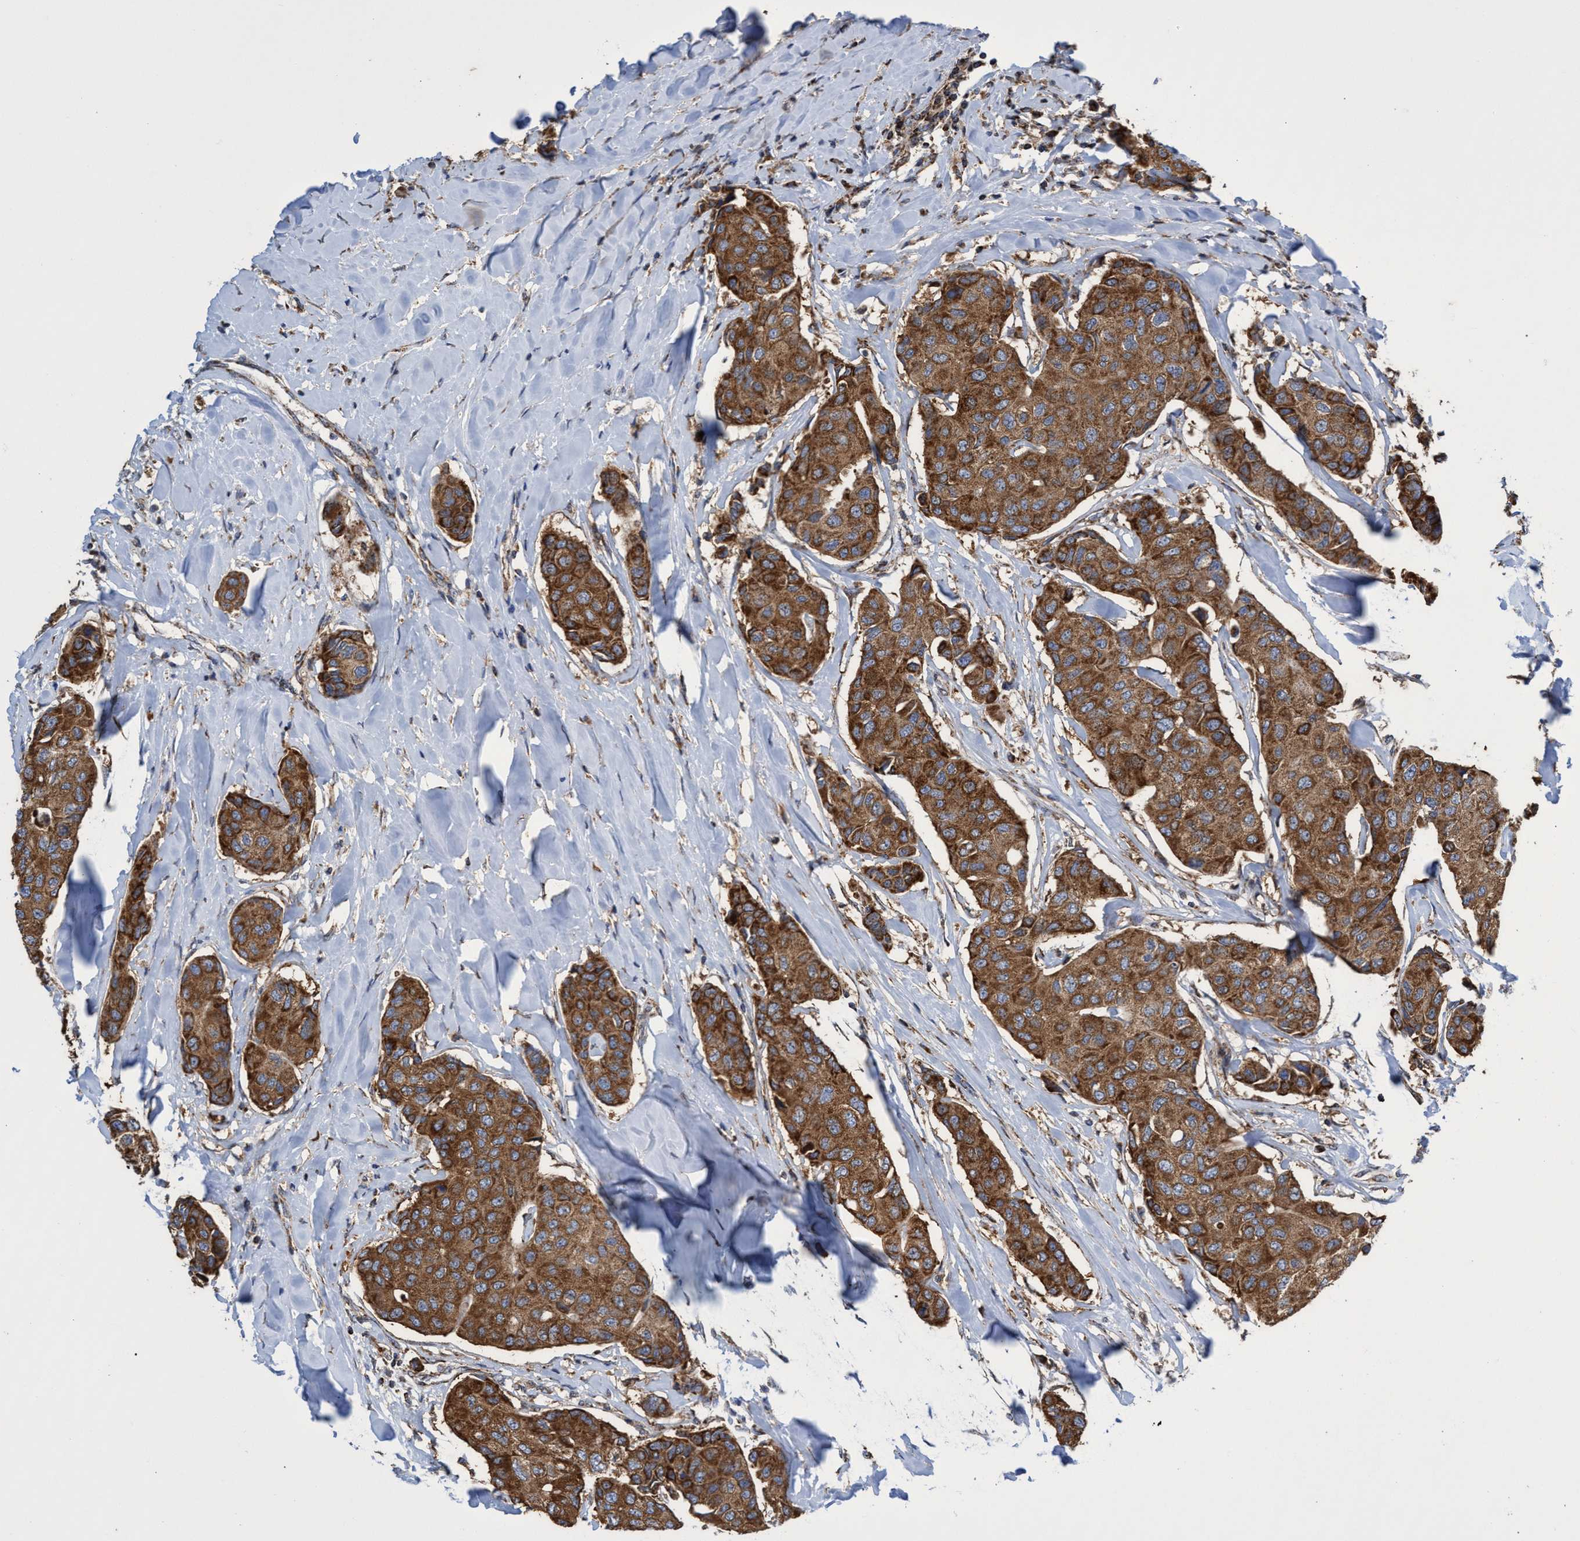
{"staining": {"intensity": "strong", "quantity": ">75%", "location": "cytoplasmic/membranous"}, "tissue": "breast cancer", "cell_type": "Tumor cells", "image_type": "cancer", "snomed": [{"axis": "morphology", "description": "Duct carcinoma"}, {"axis": "topography", "description": "Breast"}], "caption": "Immunohistochemical staining of infiltrating ductal carcinoma (breast) reveals high levels of strong cytoplasmic/membranous protein expression in about >75% of tumor cells.", "gene": "CRYZ", "patient": {"sex": "female", "age": 80}}